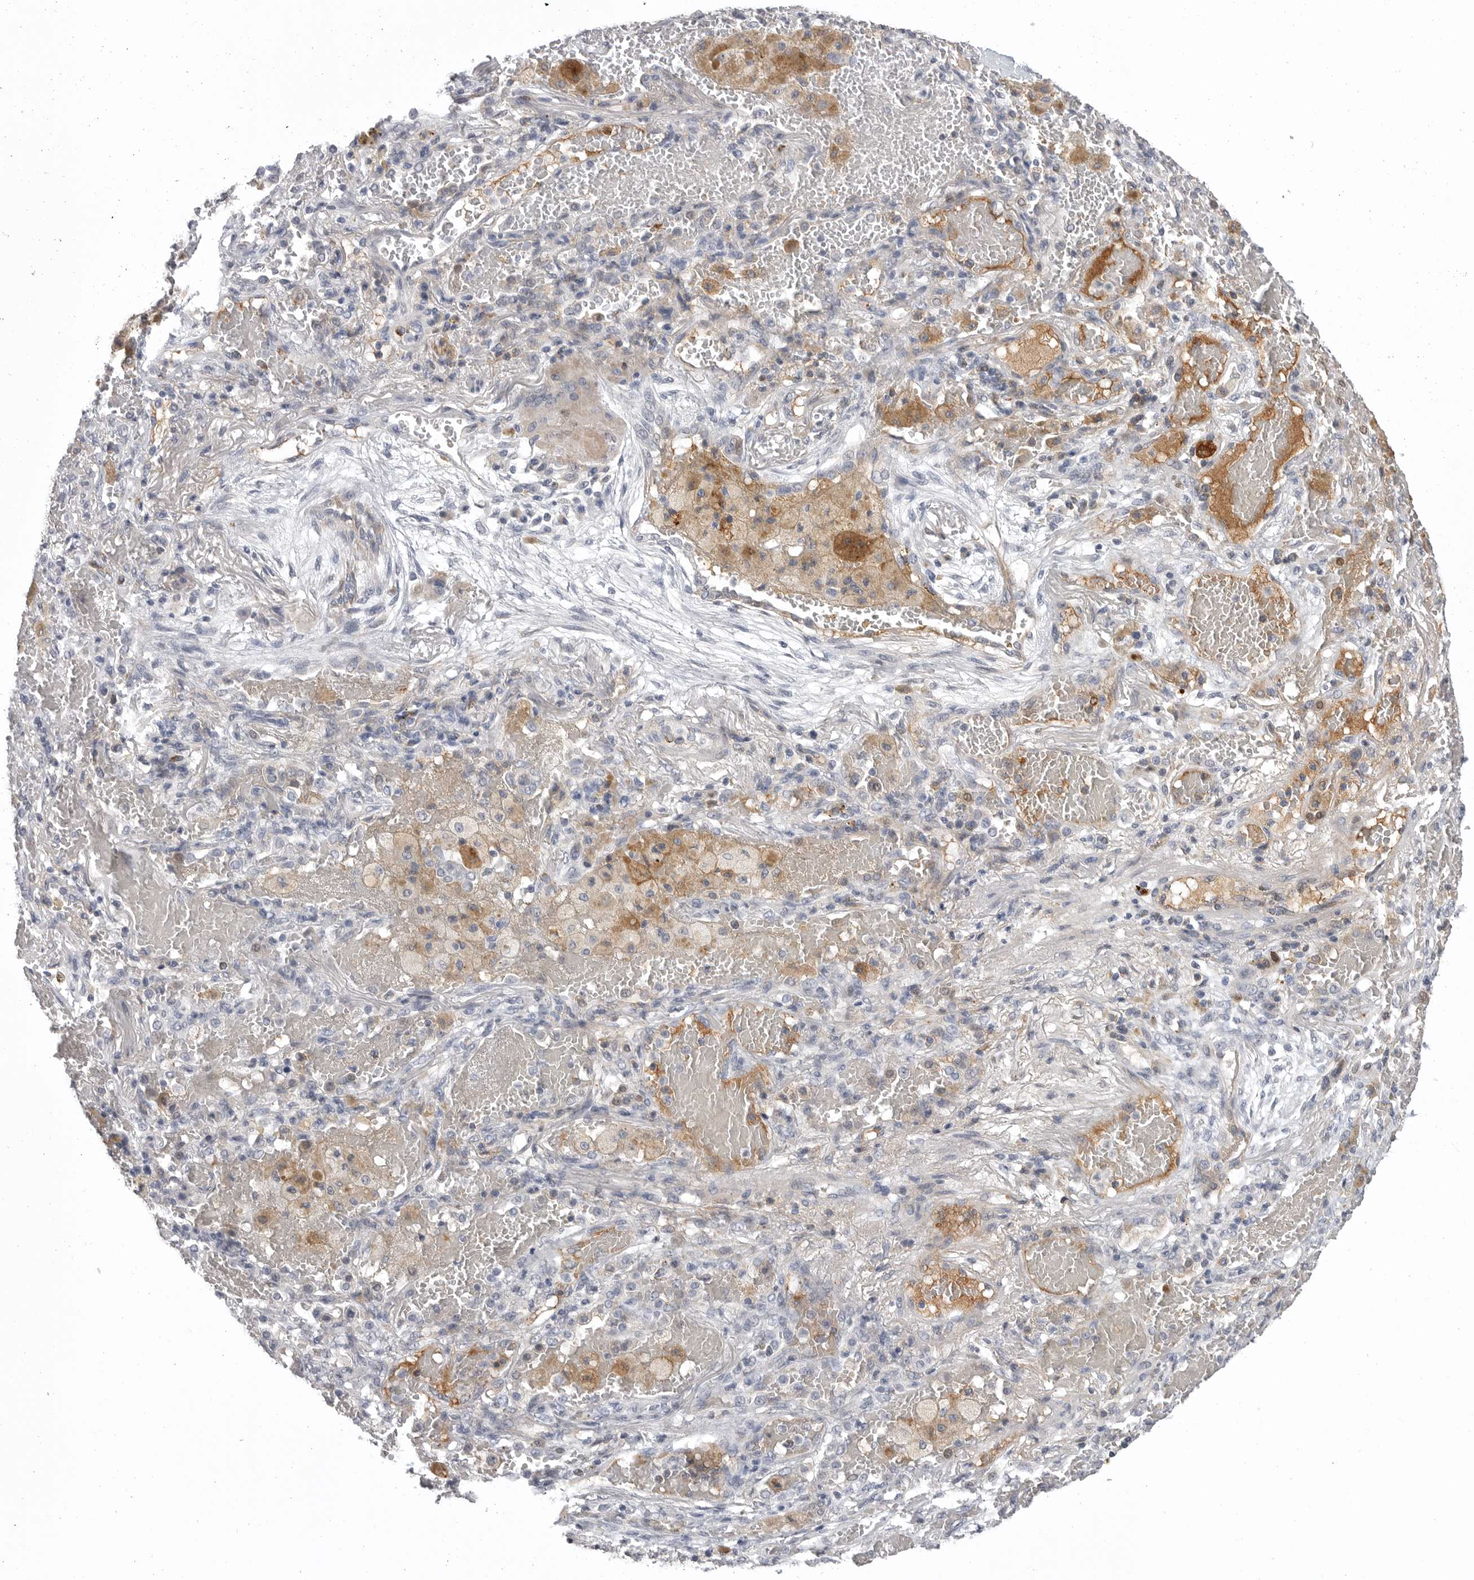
{"staining": {"intensity": "weak", "quantity": "<25%", "location": "cytoplasmic/membranous"}, "tissue": "lung cancer", "cell_type": "Tumor cells", "image_type": "cancer", "snomed": [{"axis": "morphology", "description": "Squamous cell carcinoma, NOS"}, {"axis": "topography", "description": "Lung"}], "caption": "Tumor cells show no significant protein expression in lung cancer (squamous cell carcinoma). (DAB immunohistochemistry (IHC) visualized using brightfield microscopy, high magnification).", "gene": "SERPING1", "patient": {"sex": "male", "age": 61}}